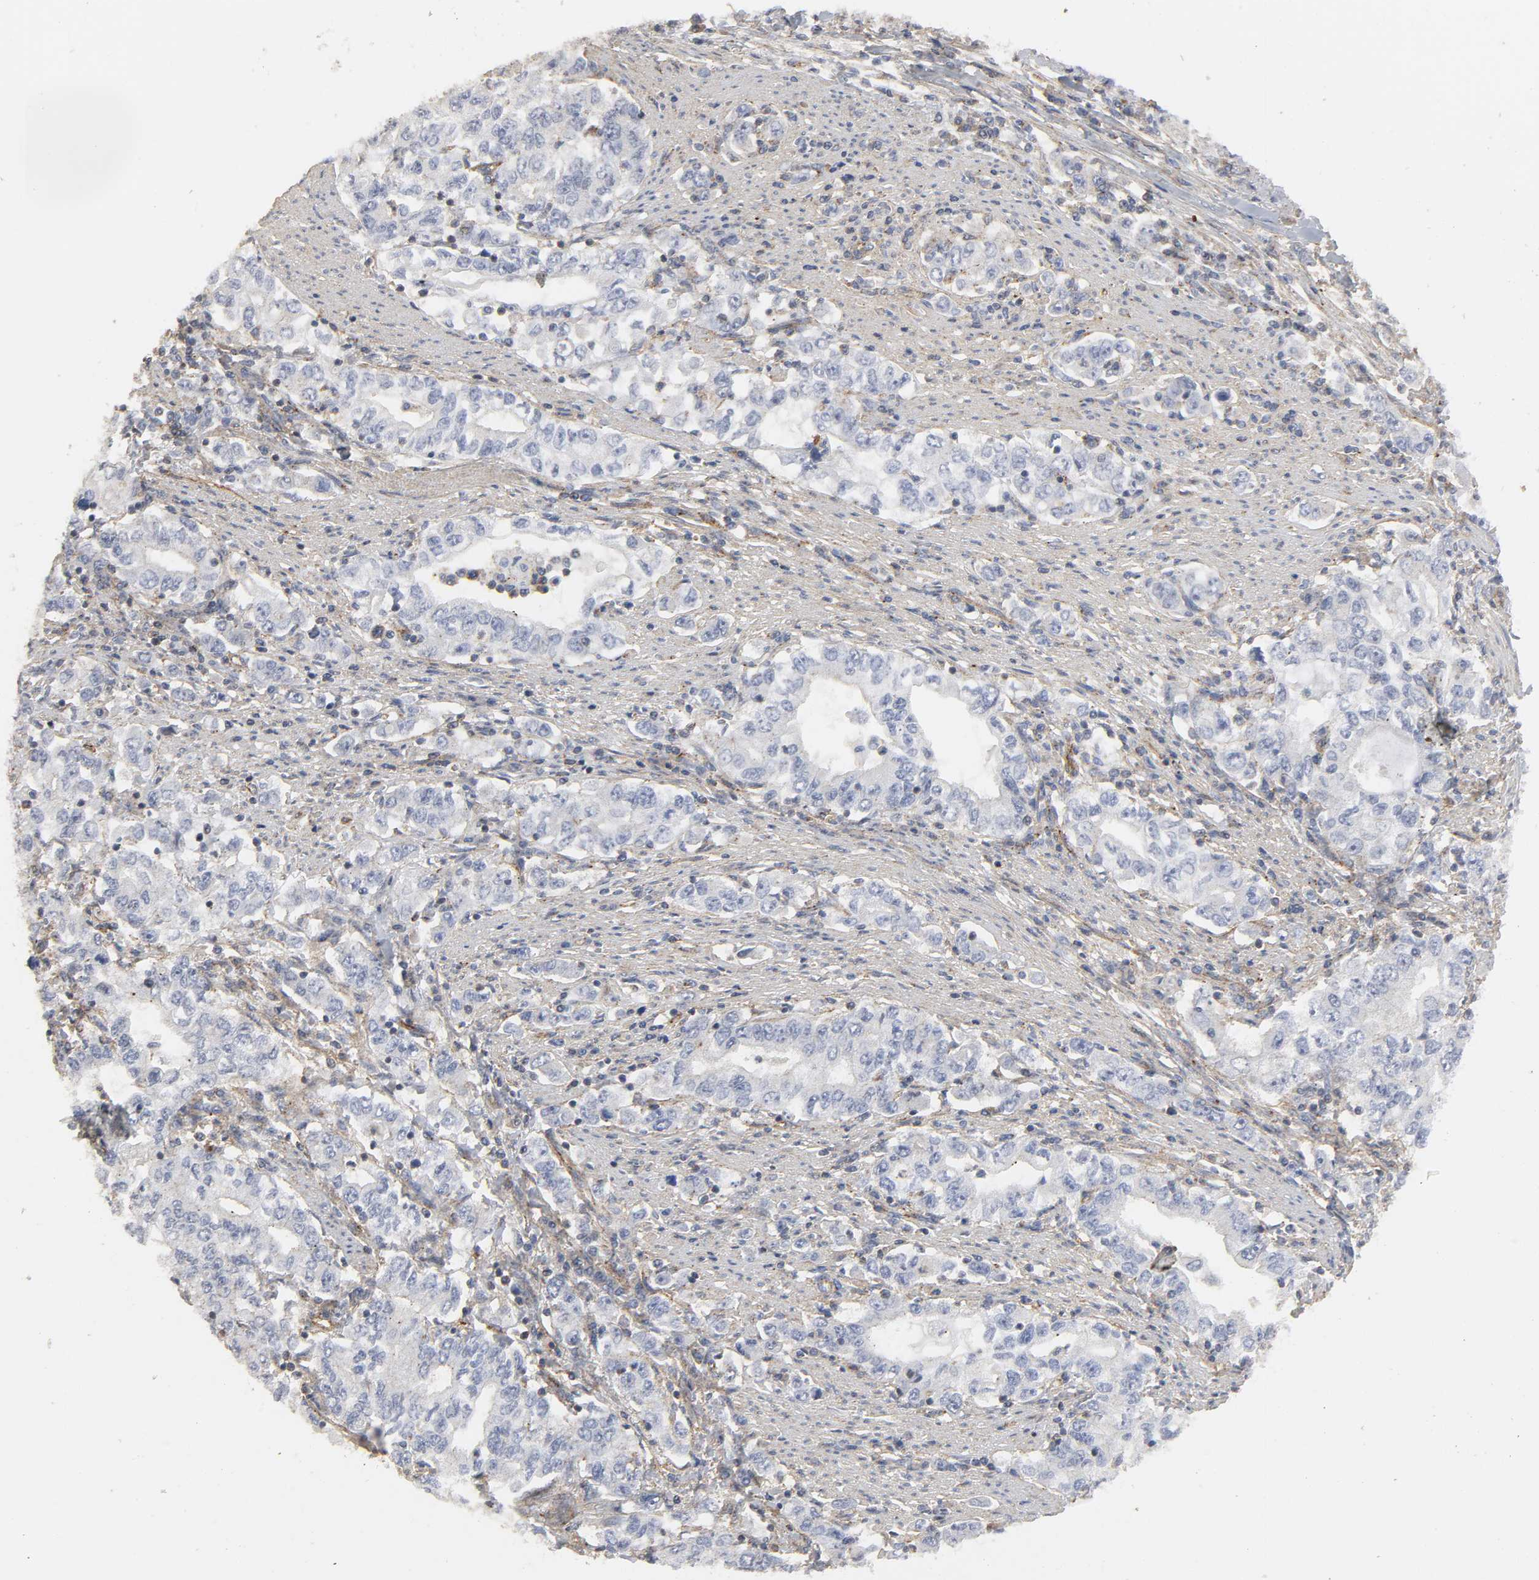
{"staining": {"intensity": "negative", "quantity": "none", "location": "none"}, "tissue": "stomach cancer", "cell_type": "Tumor cells", "image_type": "cancer", "snomed": [{"axis": "morphology", "description": "Adenocarcinoma, NOS"}, {"axis": "topography", "description": "Stomach, lower"}], "caption": "Image shows no significant protein positivity in tumor cells of stomach cancer.", "gene": "SH3GLB1", "patient": {"sex": "female", "age": 72}}